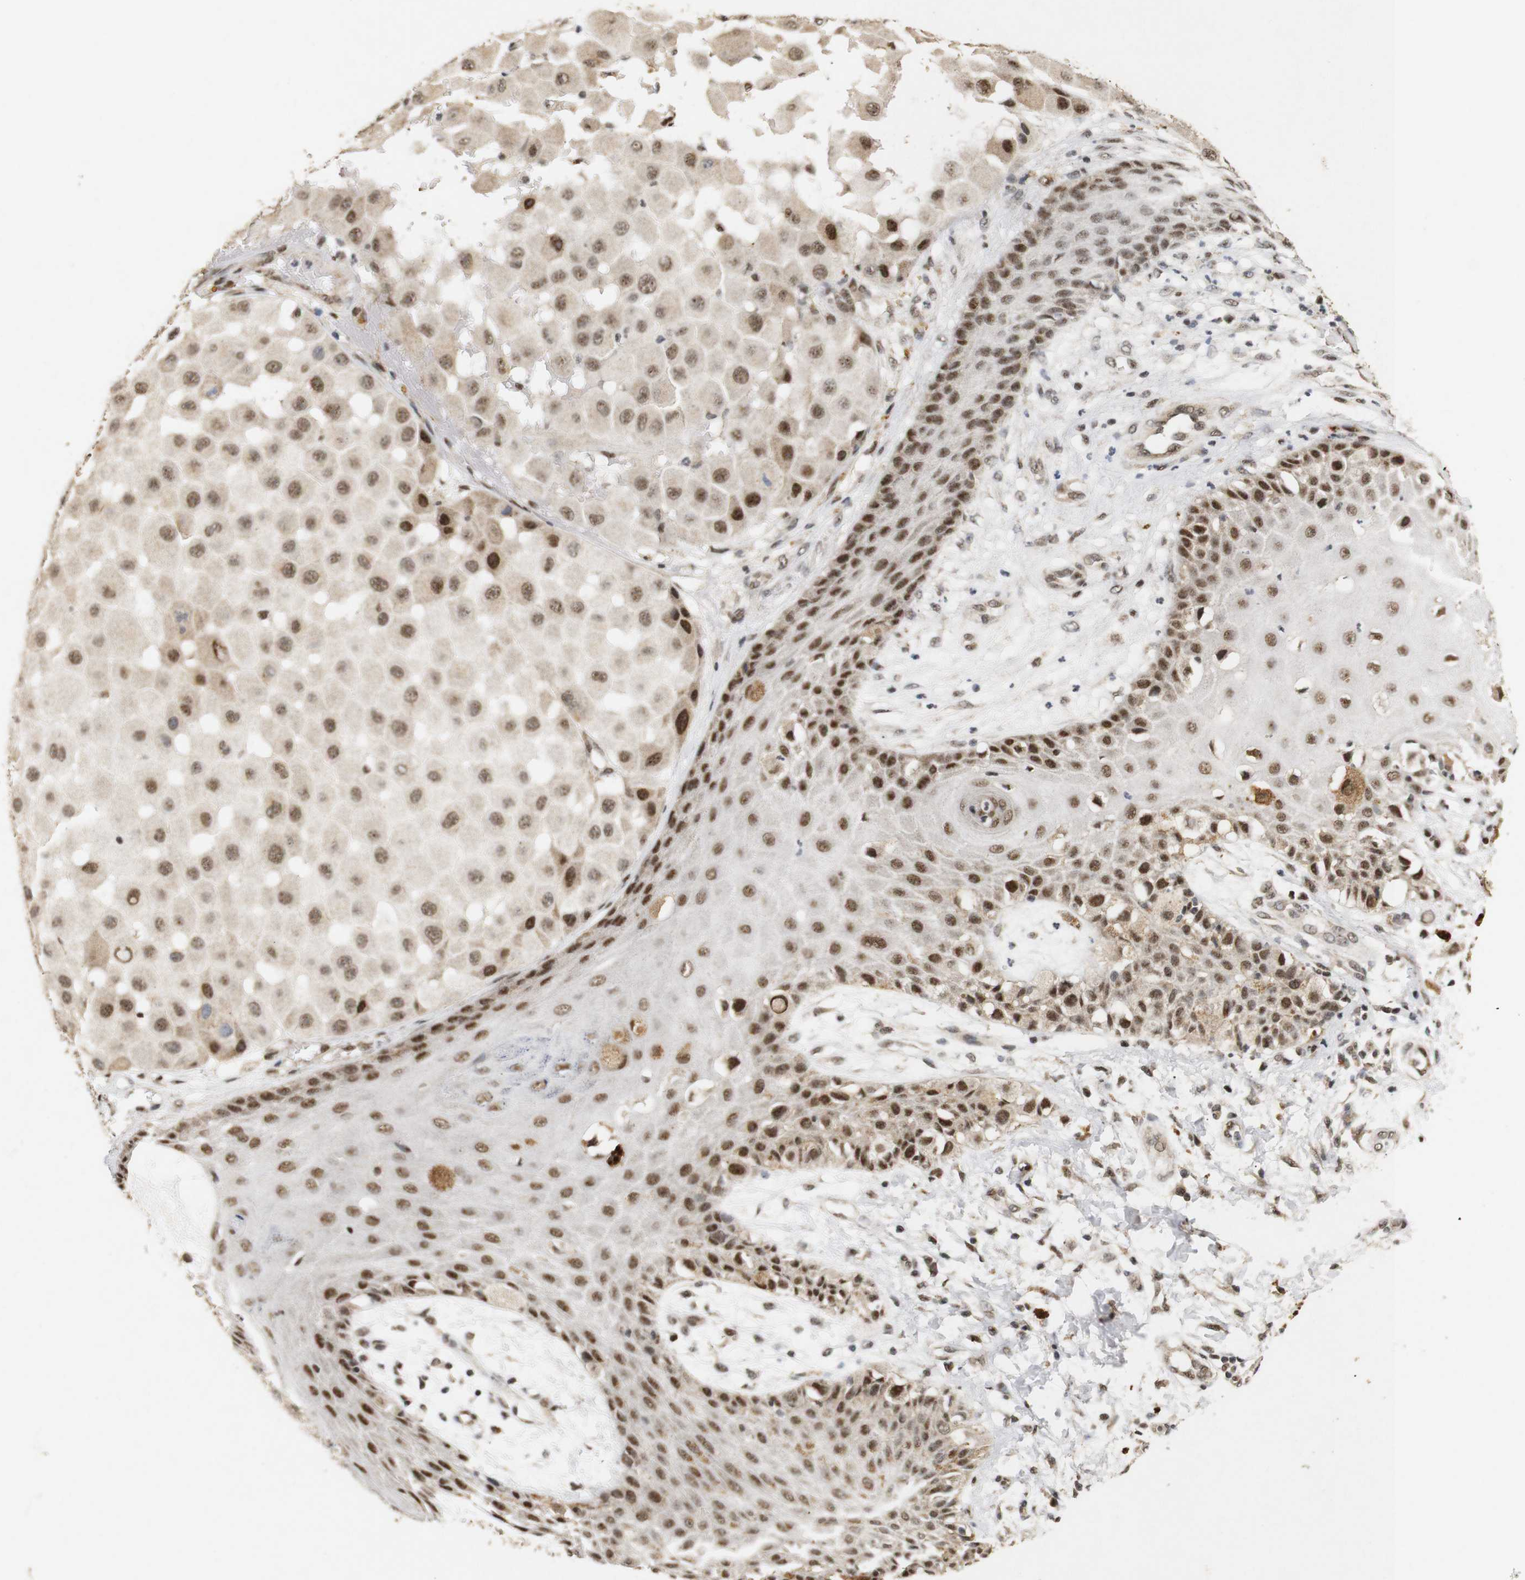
{"staining": {"intensity": "moderate", "quantity": ">75%", "location": "nuclear"}, "tissue": "melanoma", "cell_type": "Tumor cells", "image_type": "cancer", "snomed": [{"axis": "morphology", "description": "Malignant melanoma, NOS"}, {"axis": "topography", "description": "Skin"}], "caption": "Protein expression analysis of melanoma demonstrates moderate nuclear staining in about >75% of tumor cells.", "gene": "PYM1", "patient": {"sex": "female", "age": 81}}